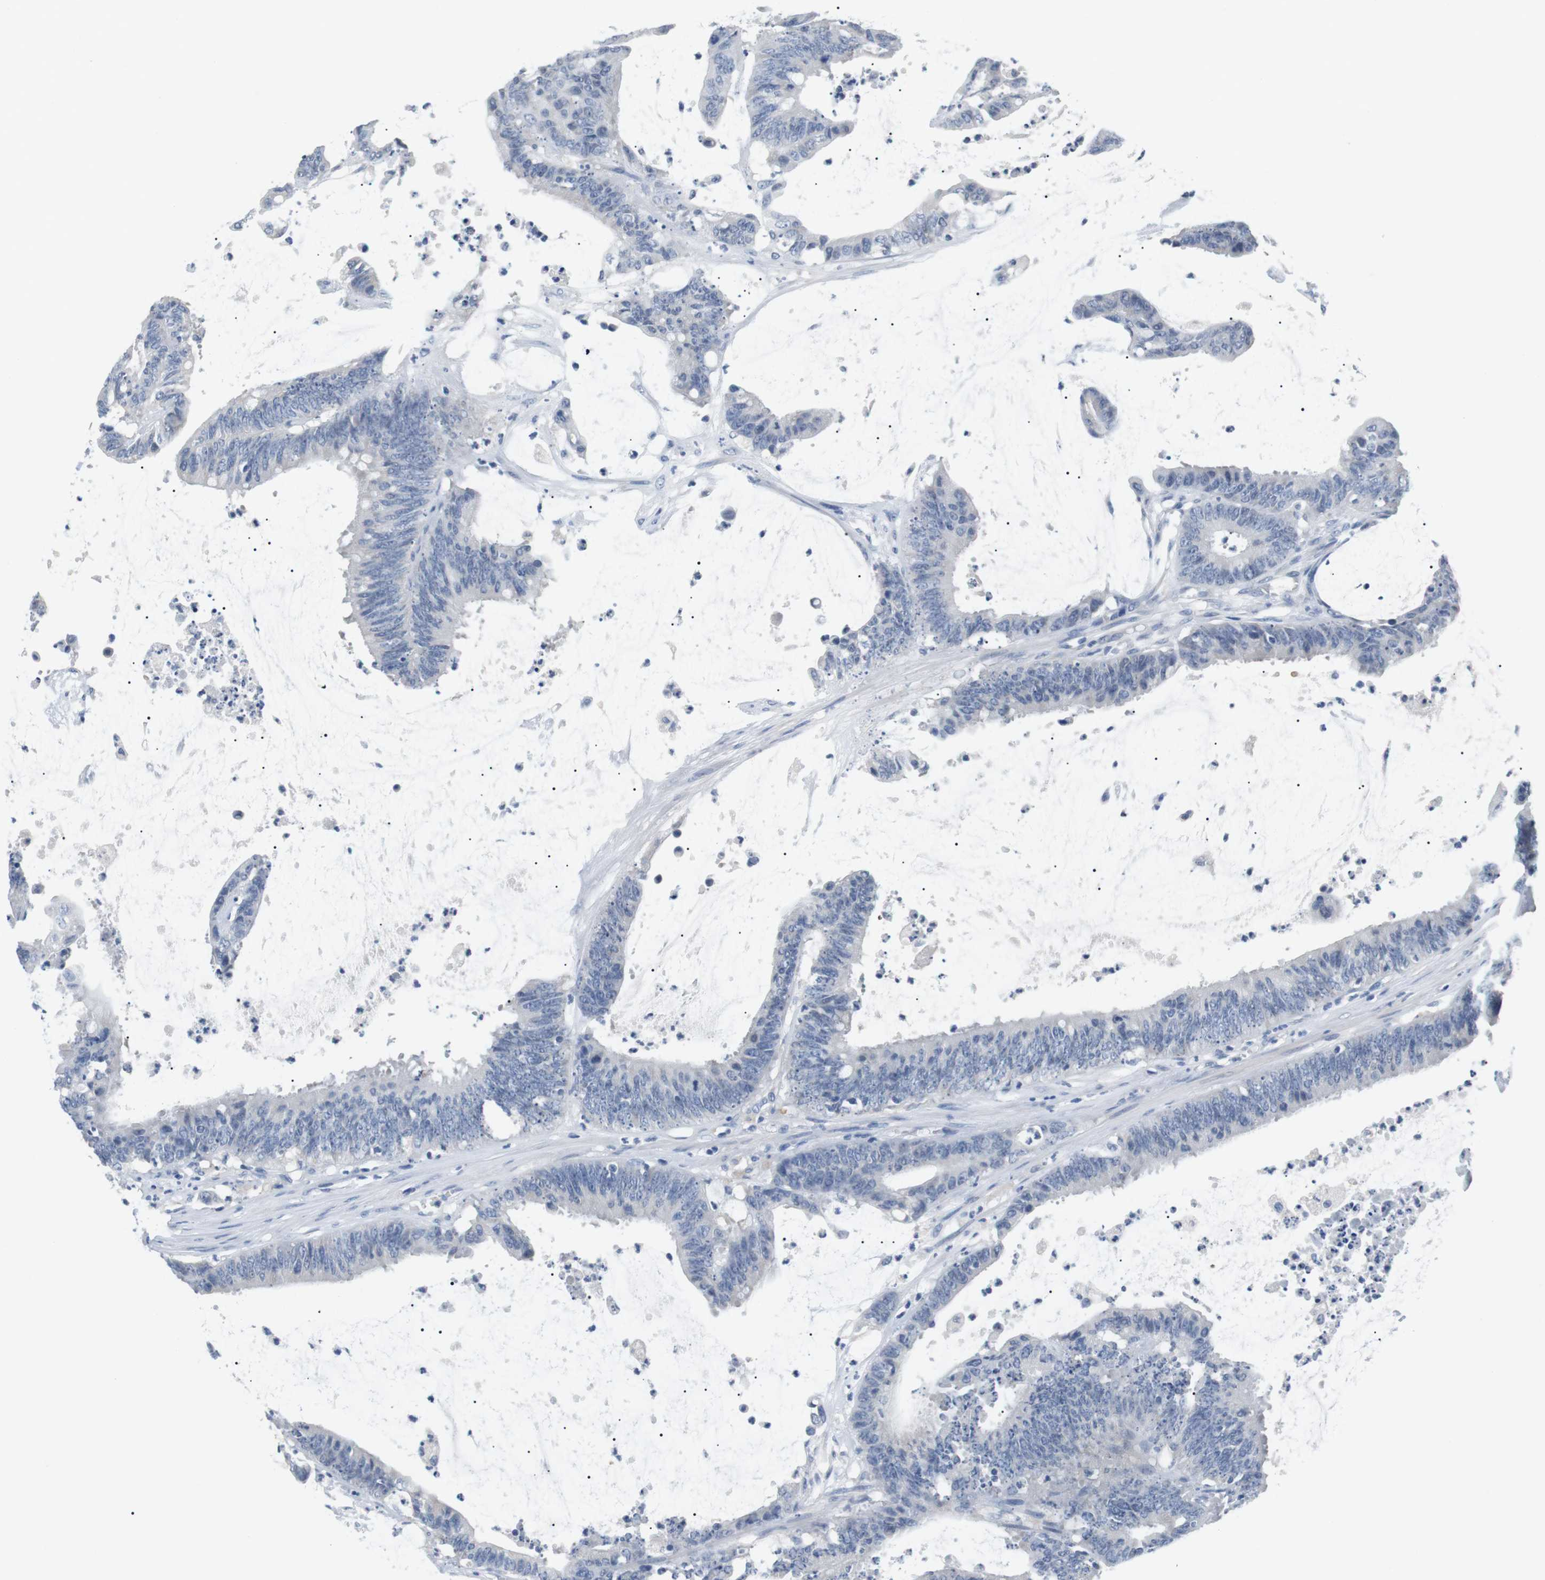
{"staining": {"intensity": "negative", "quantity": "none", "location": "none"}, "tissue": "colorectal cancer", "cell_type": "Tumor cells", "image_type": "cancer", "snomed": [{"axis": "morphology", "description": "Adenocarcinoma, NOS"}, {"axis": "topography", "description": "Rectum"}], "caption": "Adenocarcinoma (colorectal) was stained to show a protein in brown. There is no significant expression in tumor cells.", "gene": "FCGRT", "patient": {"sex": "female", "age": 66}}